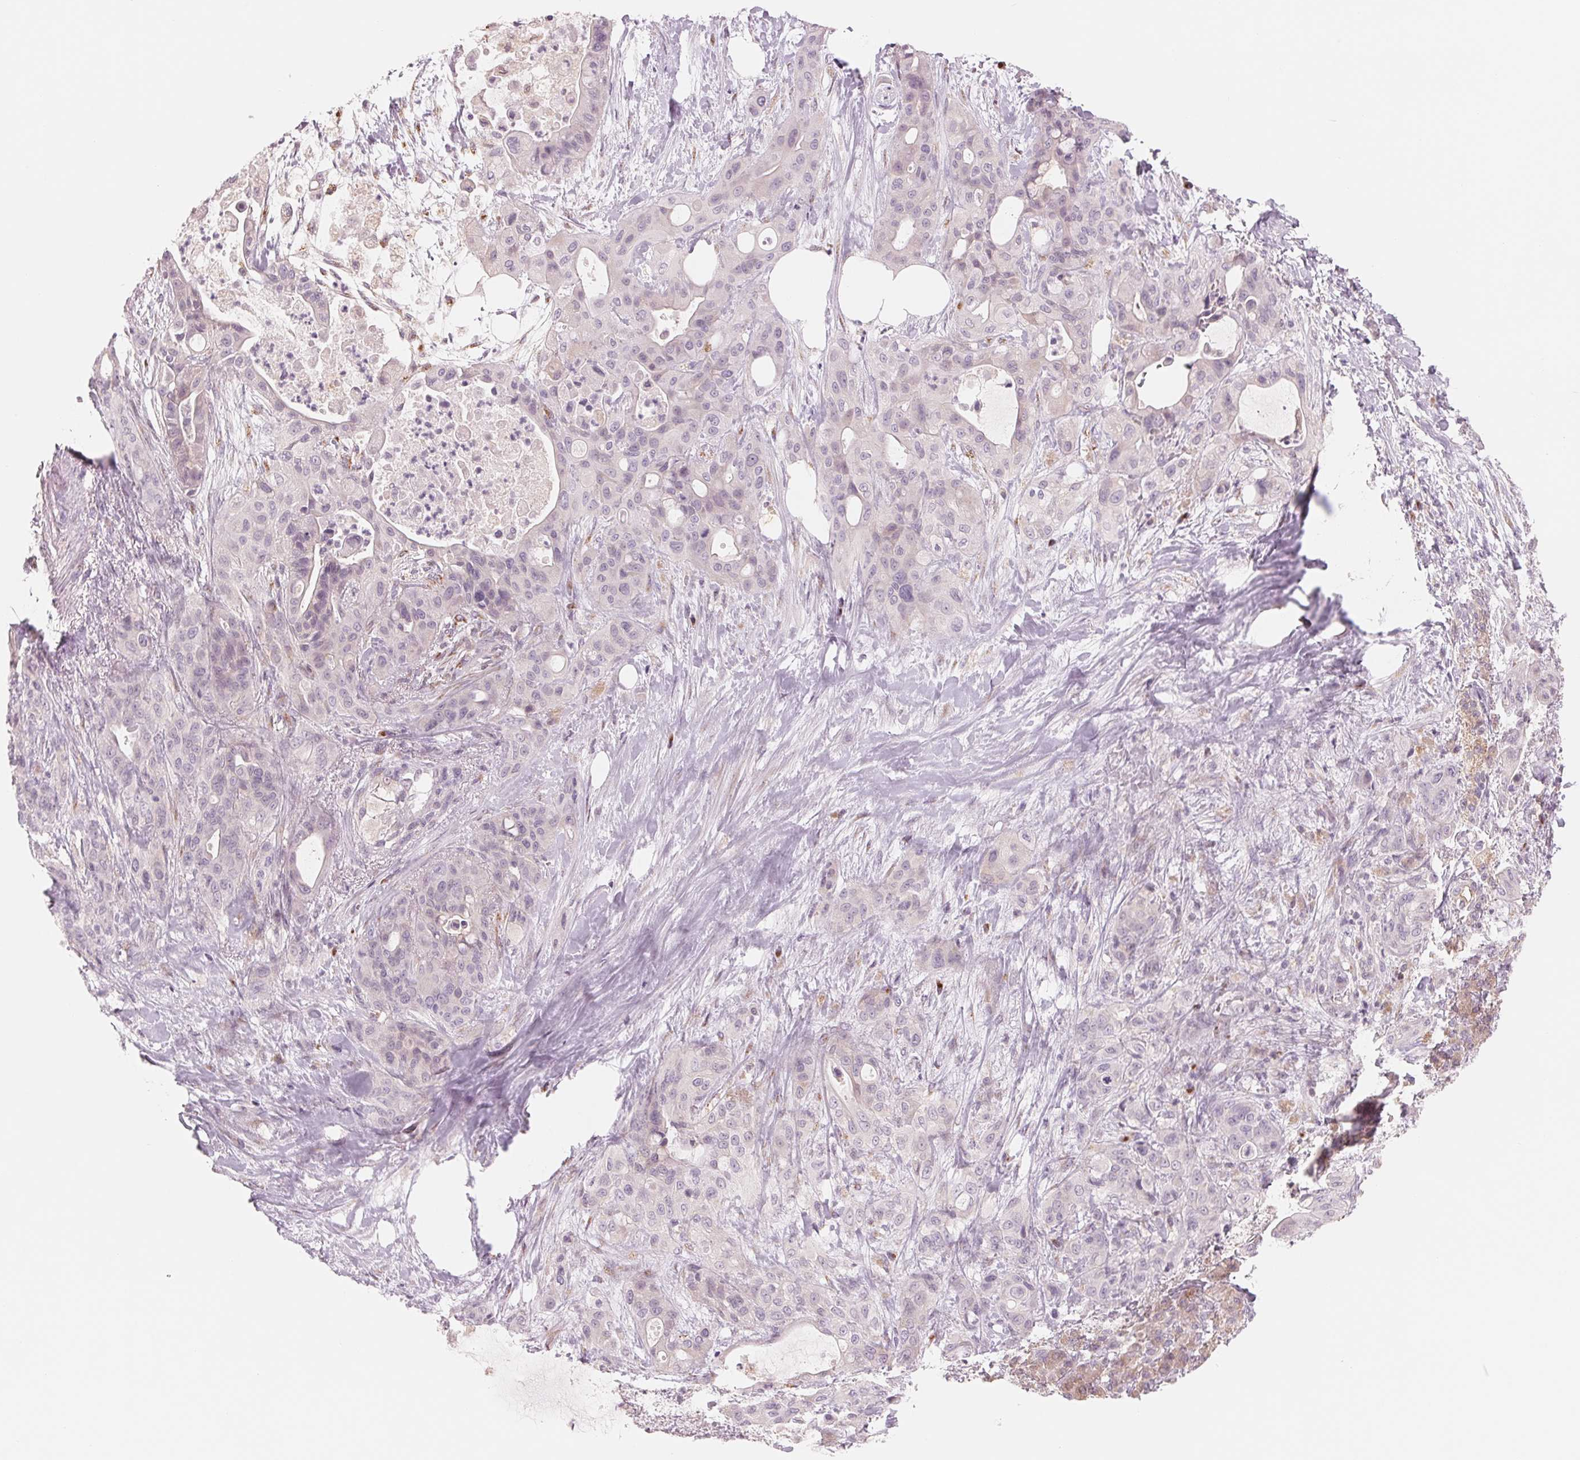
{"staining": {"intensity": "negative", "quantity": "none", "location": "none"}, "tissue": "pancreatic cancer", "cell_type": "Tumor cells", "image_type": "cancer", "snomed": [{"axis": "morphology", "description": "Adenocarcinoma, NOS"}, {"axis": "topography", "description": "Pancreas"}], "caption": "High power microscopy photomicrograph of an IHC photomicrograph of adenocarcinoma (pancreatic), revealing no significant staining in tumor cells.", "gene": "IL9R", "patient": {"sex": "male", "age": 71}}